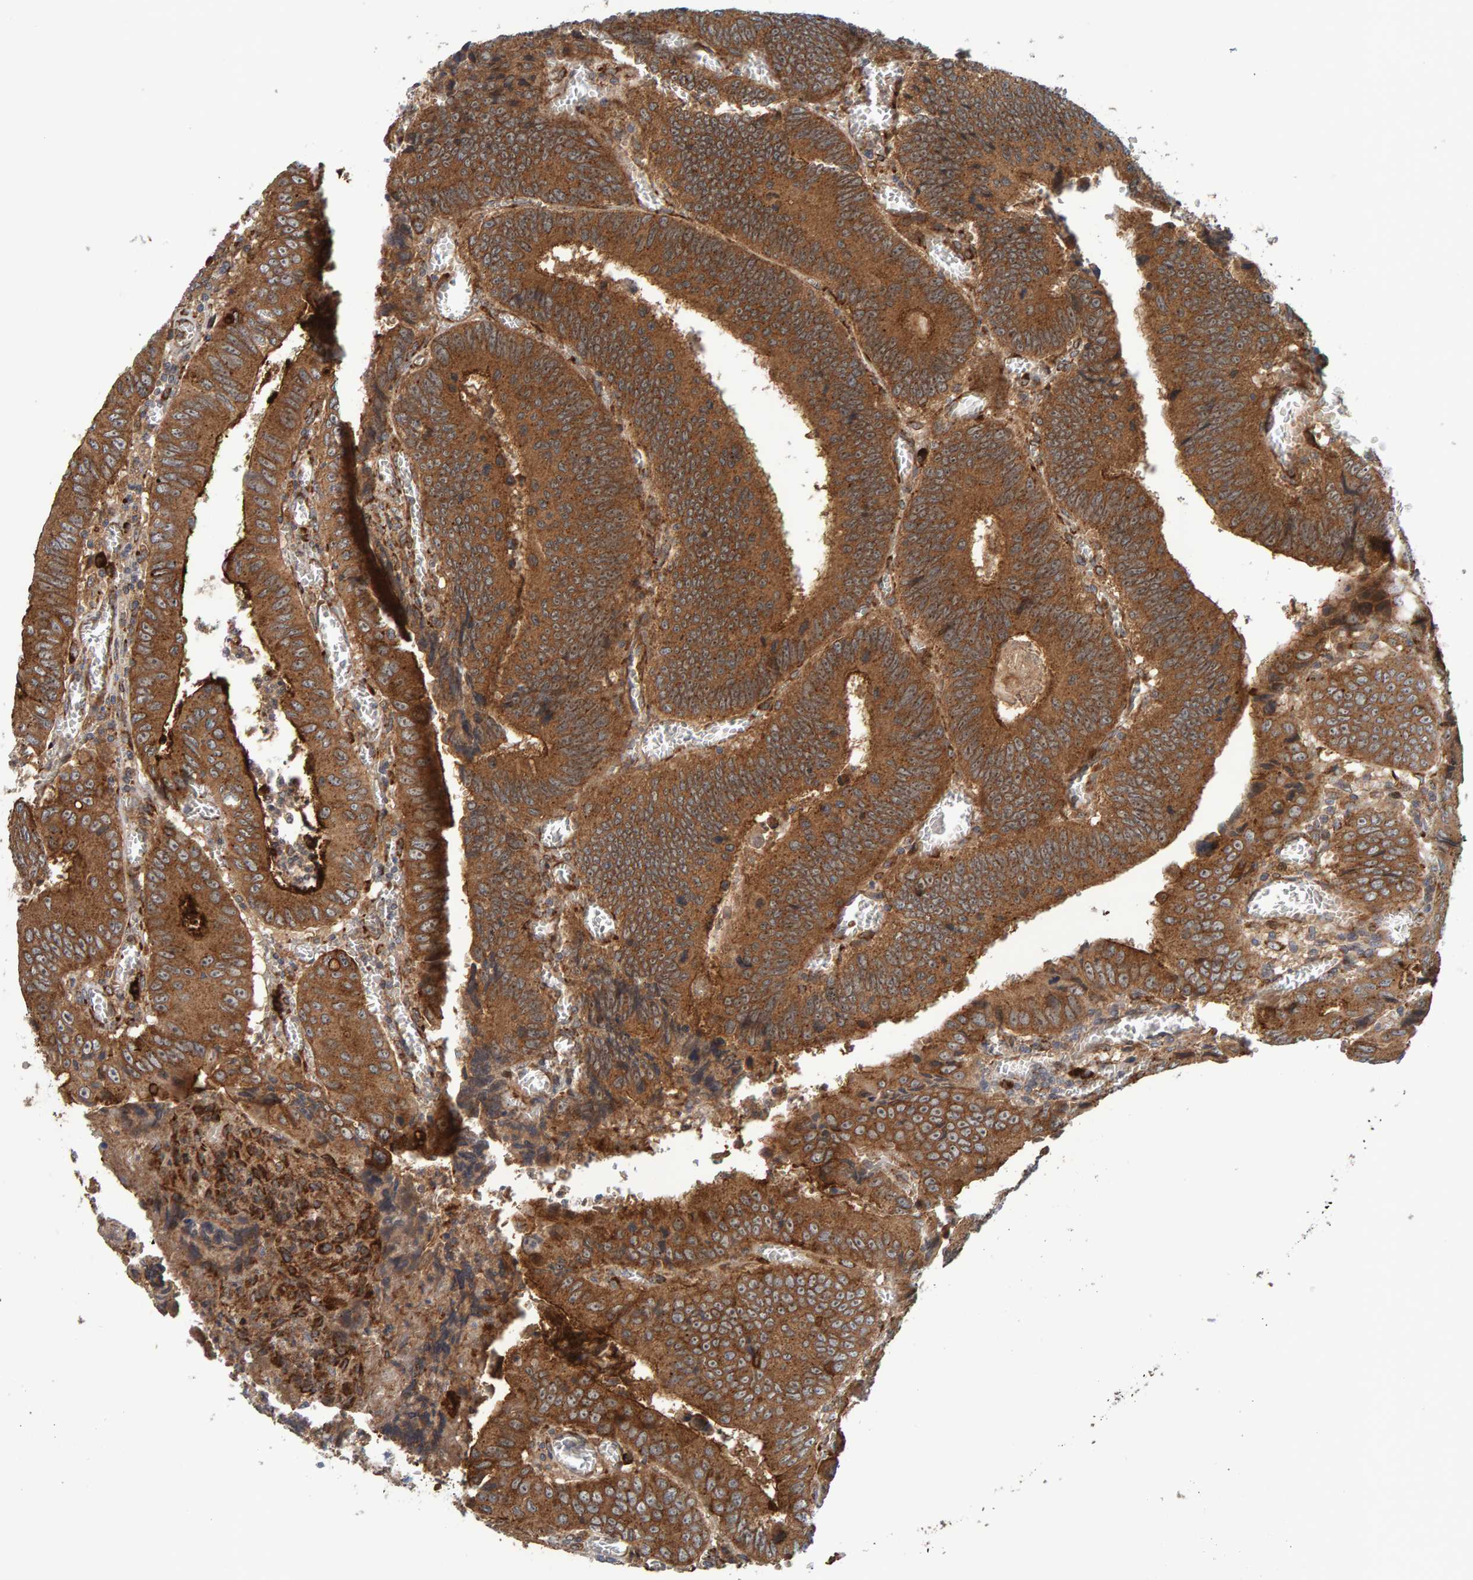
{"staining": {"intensity": "strong", "quantity": ">75%", "location": "cytoplasmic/membranous"}, "tissue": "colorectal cancer", "cell_type": "Tumor cells", "image_type": "cancer", "snomed": [{"axis": "morphology", "description": "Inflammation, NOS"}, {"axis": "morphology", "description": "Adenocarcinoma, NOS"}, {"axis": "topography", "description": "Colon"}], "caption": "Tumor cells demonstrate high levels of strong cytoplasmic/membranous positivity in approximately >75% of cells in colorectal adenocarcinoma.", "gene": "BAIAP2", "patient": {"sex": "male", "age": 72}}